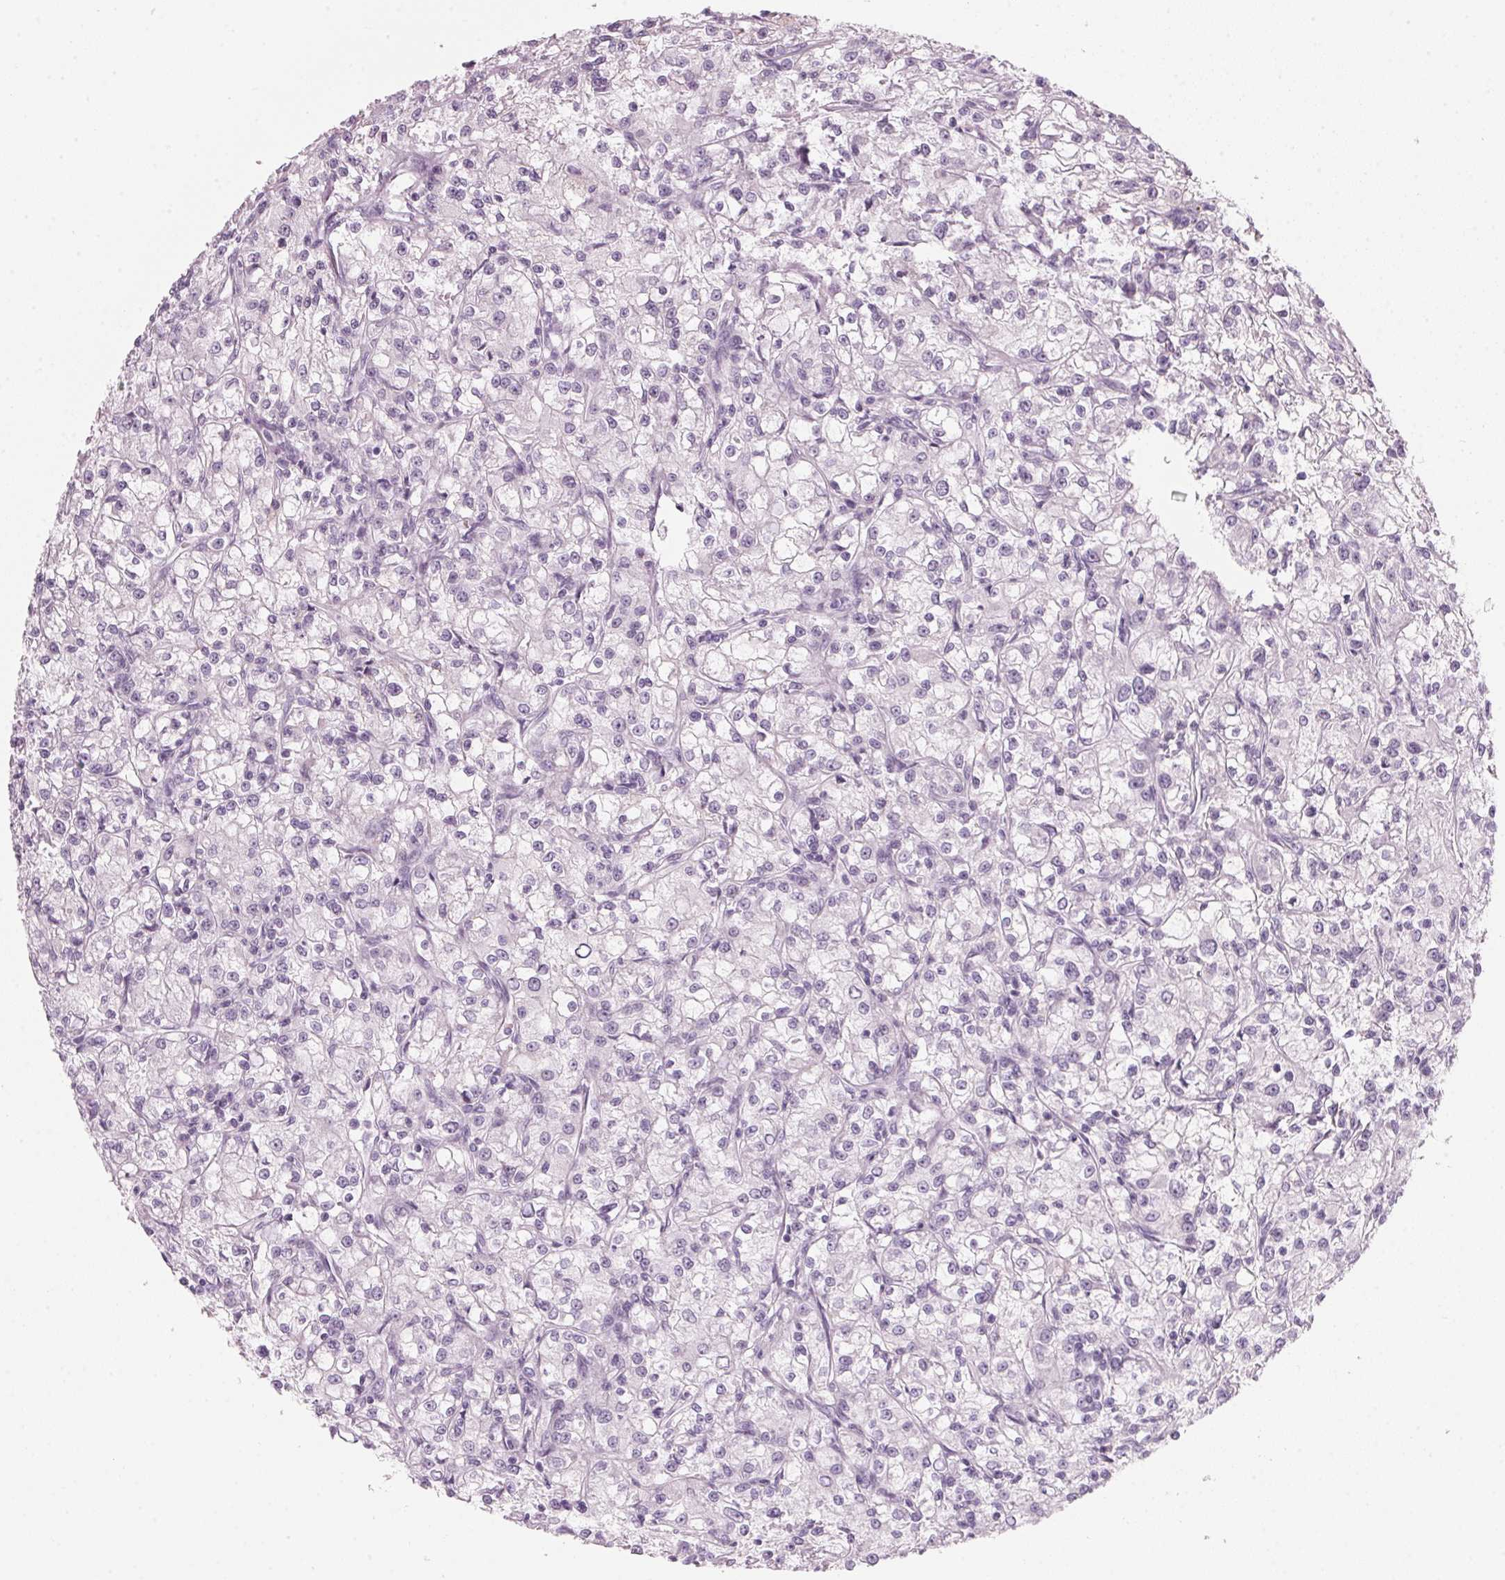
{"staining": {"intensity": "negative", "quantity": "none", "location": "none"}, "tissue": "renal cancer", "cell_type": "Tumor cells", "image_type": "cancer", "snomed": [{"axis": "morphology", "description": "Adenocarcinoma, NOS"}, {"axis": "topography", "description": "Kidney"}], "caption": "Tumor cells are negative for brown protein staining in renal cancer.", "gene": "DNTTIP2", "patient": {"sex": "female", "age": 59}}